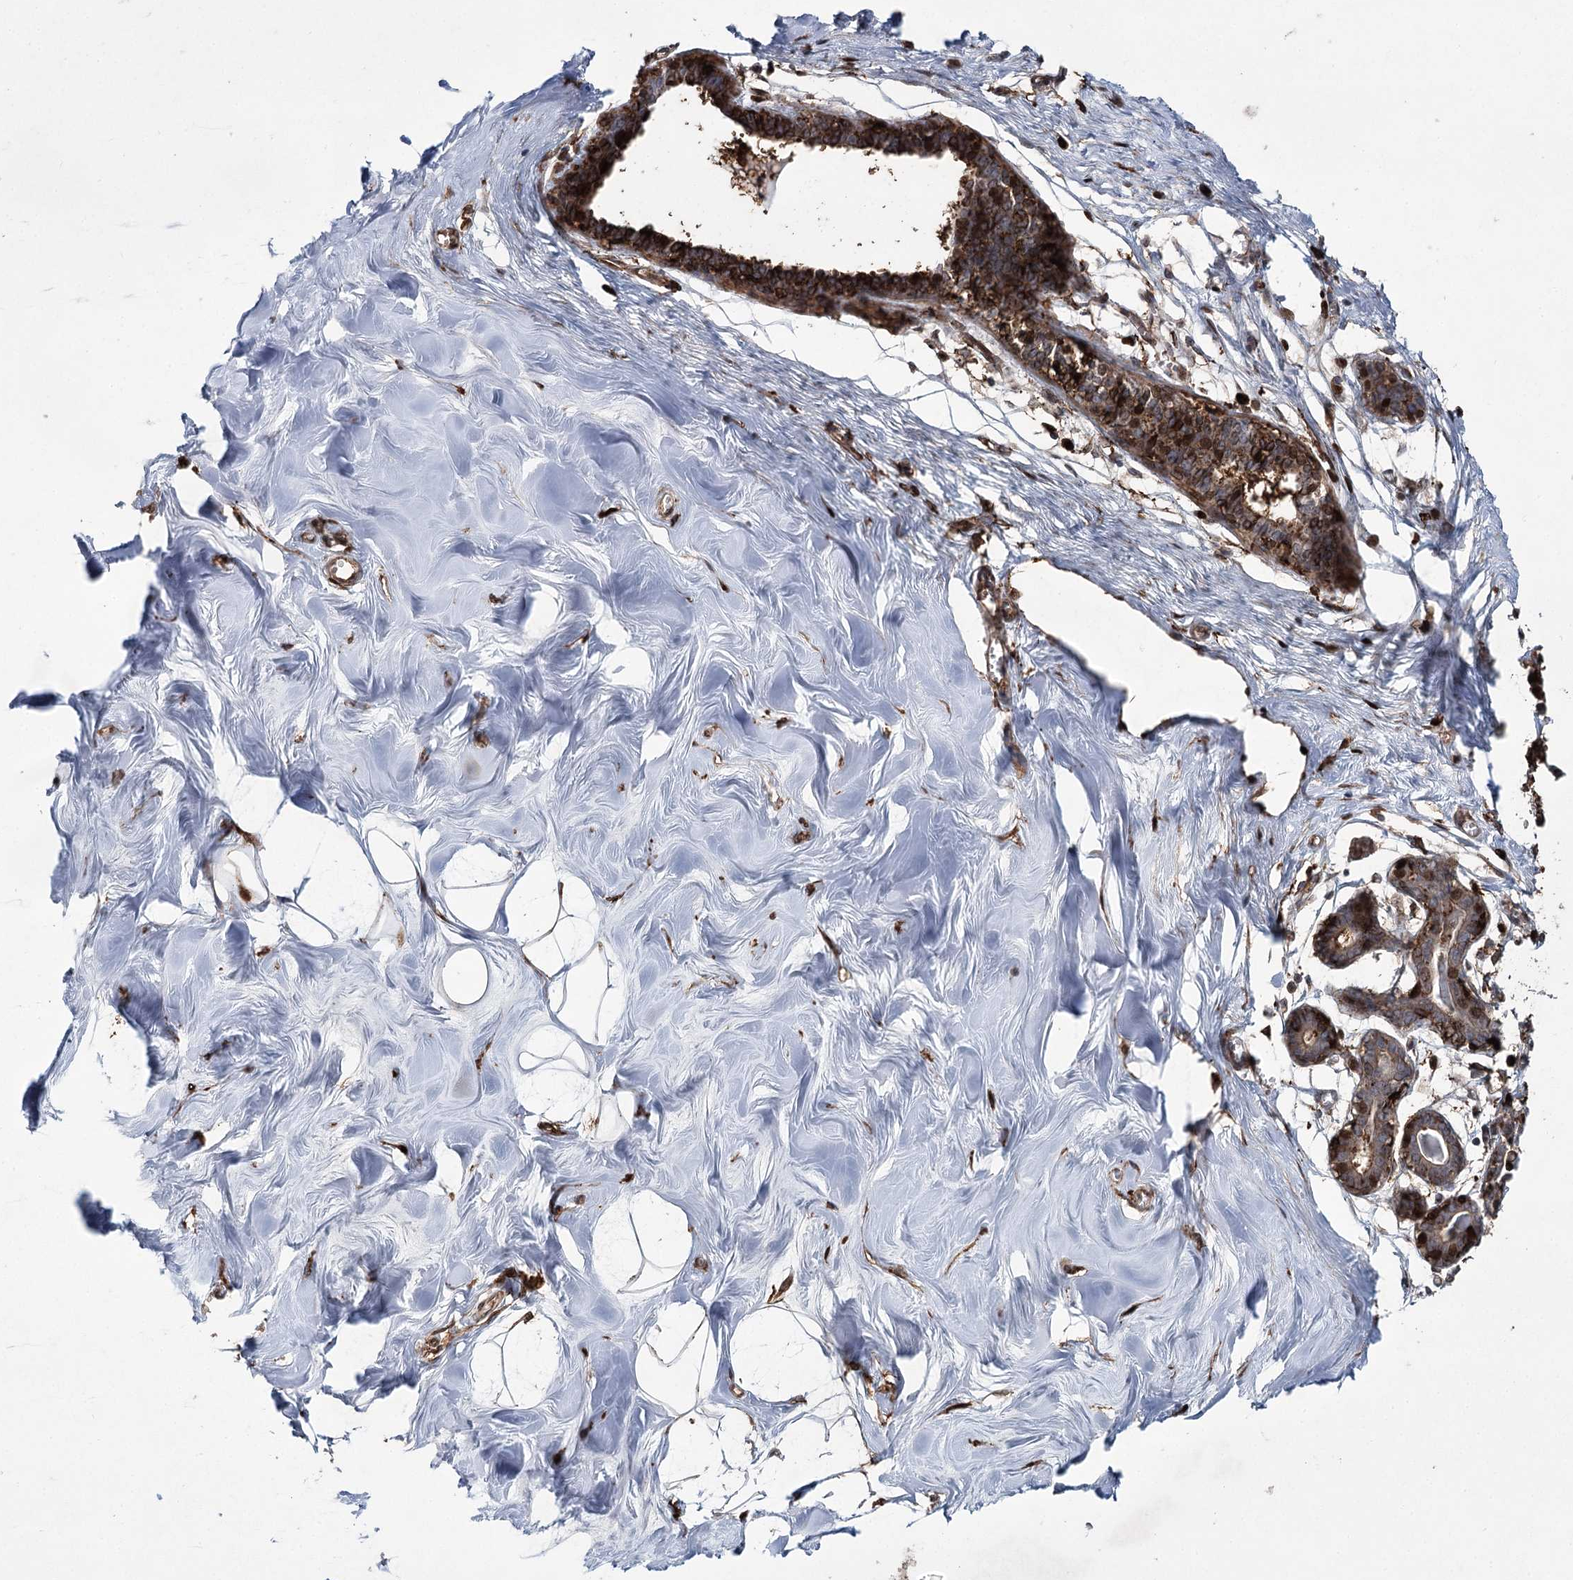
{"staining": {"intensity": "moderate", "quantity": ">75%", "location": "cytoplasmic/membranous"}, "tissue": "breast", "cell_type": "Adipocytes", "image_type": "normal", "snomed": [{"axis": "morphology", "description": "Normal tissue, NOS"}, {"axis": "topography", "description": "Breast"}], "caption": "A brown stain shows moderate cytoplasmic/membranous positivity of a protein in adipocytes of normal human breast. The staining is performed using DAB (3,3'-diaminobenzidine) brown chromogen to label protein expression. The nuclei are counter-stained blue using hematoxylin.", "gene": "DCUN1D4", "patient": {"sex": "female", "age": 27}}